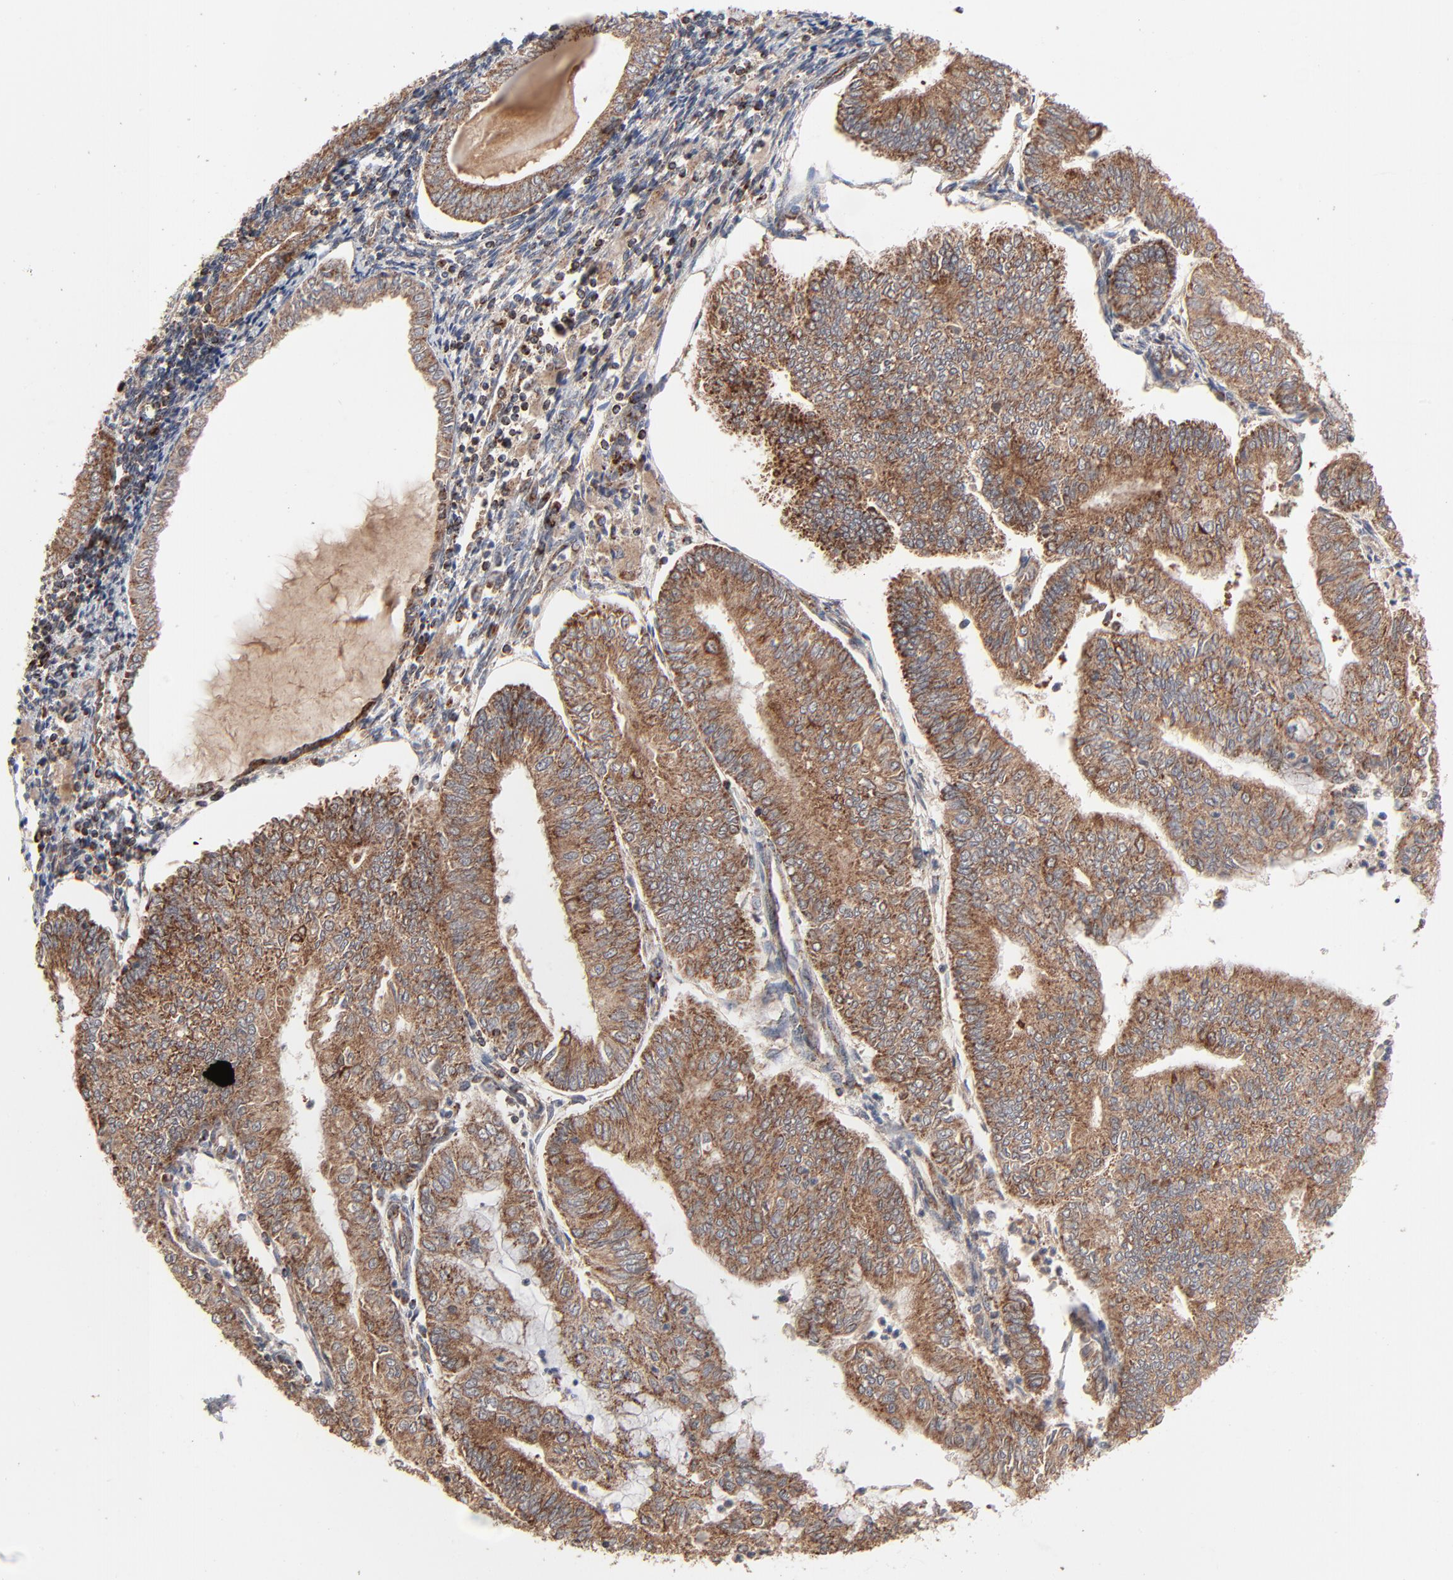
{"staining": {"intensity": "moderate", "quantity": ">75%", "location": "cytoplasmic/membranous"}, "tissue": "endometrial cancer", "cell_type": "Tumor cells", "image_type": "cancer", "snomed": [{"axis": "morphology", "description": "Adenocarcinoma, NOS"}, {"axis": "topography", "description": "Endometrium"}], "caption": "IHC (DAB (3,3'-diaminobenzidine)) staining of endometrial cancer (adenocarcinoma) demonstrates moderate cytoplasmic/membranous protein positivity in about >75% of tumor cells.", "gene": "ABLIM3", "patient": {"sex": "female", "age": 59}}